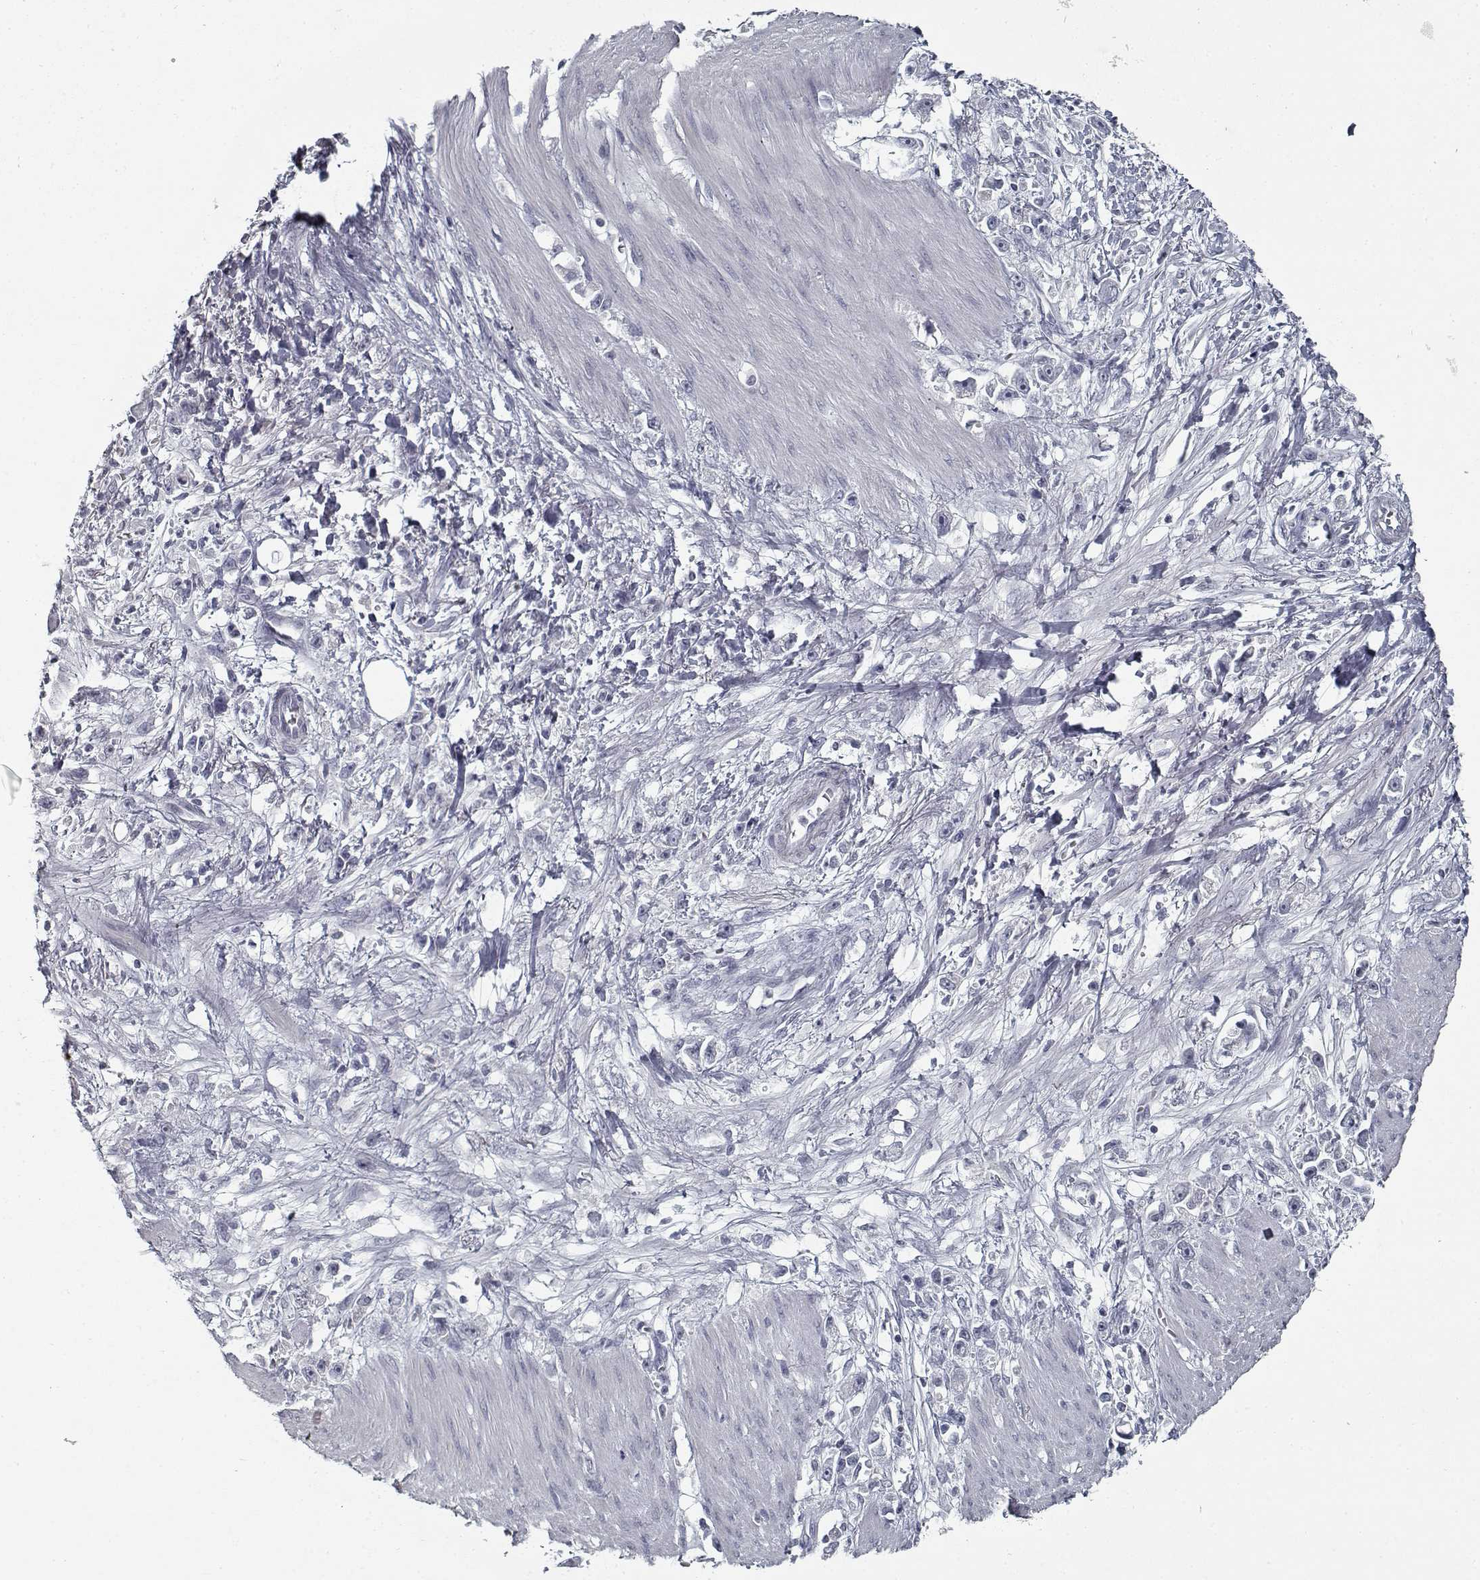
{"staining": {"intensity": "negative", "quantity": "none", "location": "none"}, "tissue": "stomach cancer", "cell_type": "Tumor cells", "image_type": "cancer", "snomed": [{"axis": "morphology", "description": "Adenocarcinoma, NOS"}, {"axis": "topography", "description": "Stomach"}], "caption": "Protein analysis of adenocarcinoma (stomach) exhibits no significant expression in tumor cells.", "gene": "GAD2", "patient": {"sex": "female", "age": 59}}